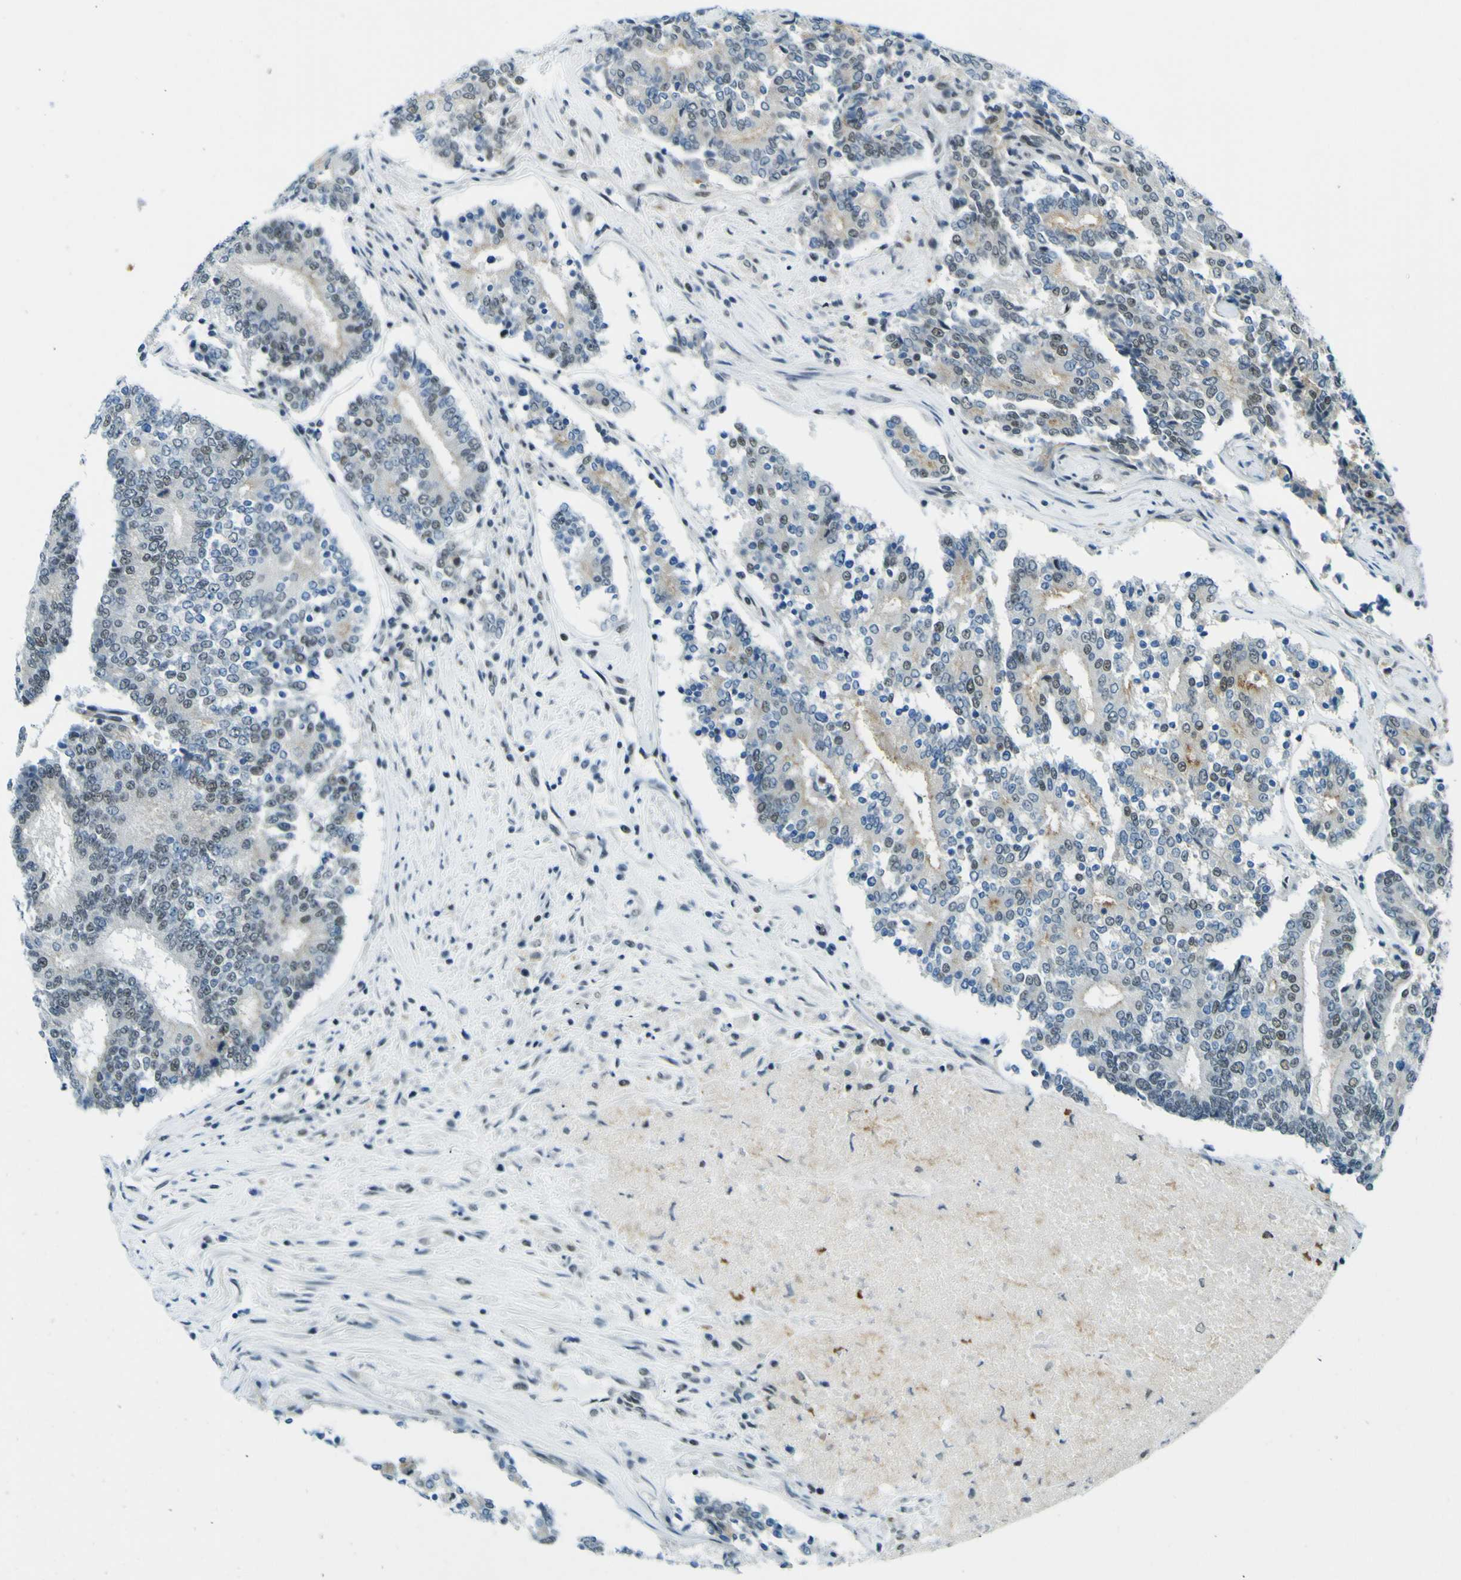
{"staining": {"intensity": "weak", "quantity": "<25%", "location": "nuclear"}, "tissue": "prostate cancer", "cell_type": "Tumor cells", "image_type": "cancer", "snomed": [{"axis": "morphology", "description": "Normal tissue, NOS"}, {"axis": "morphology", "description": "Adenocarcinoma, High grade"}, {"axis": "topography", "description": "Prostate"}, {"axis": "topography", "description": "Seminal veicle"}], "caption": "IHC photomicrograph of neoplastic tissue: human prostate cancer stained with DAB (3,3'-diaminobenzidine) shows no significant protein staining in tumor cells.", "gene": "CEBPG", "patient": {"sex": "male", "age": 55}}